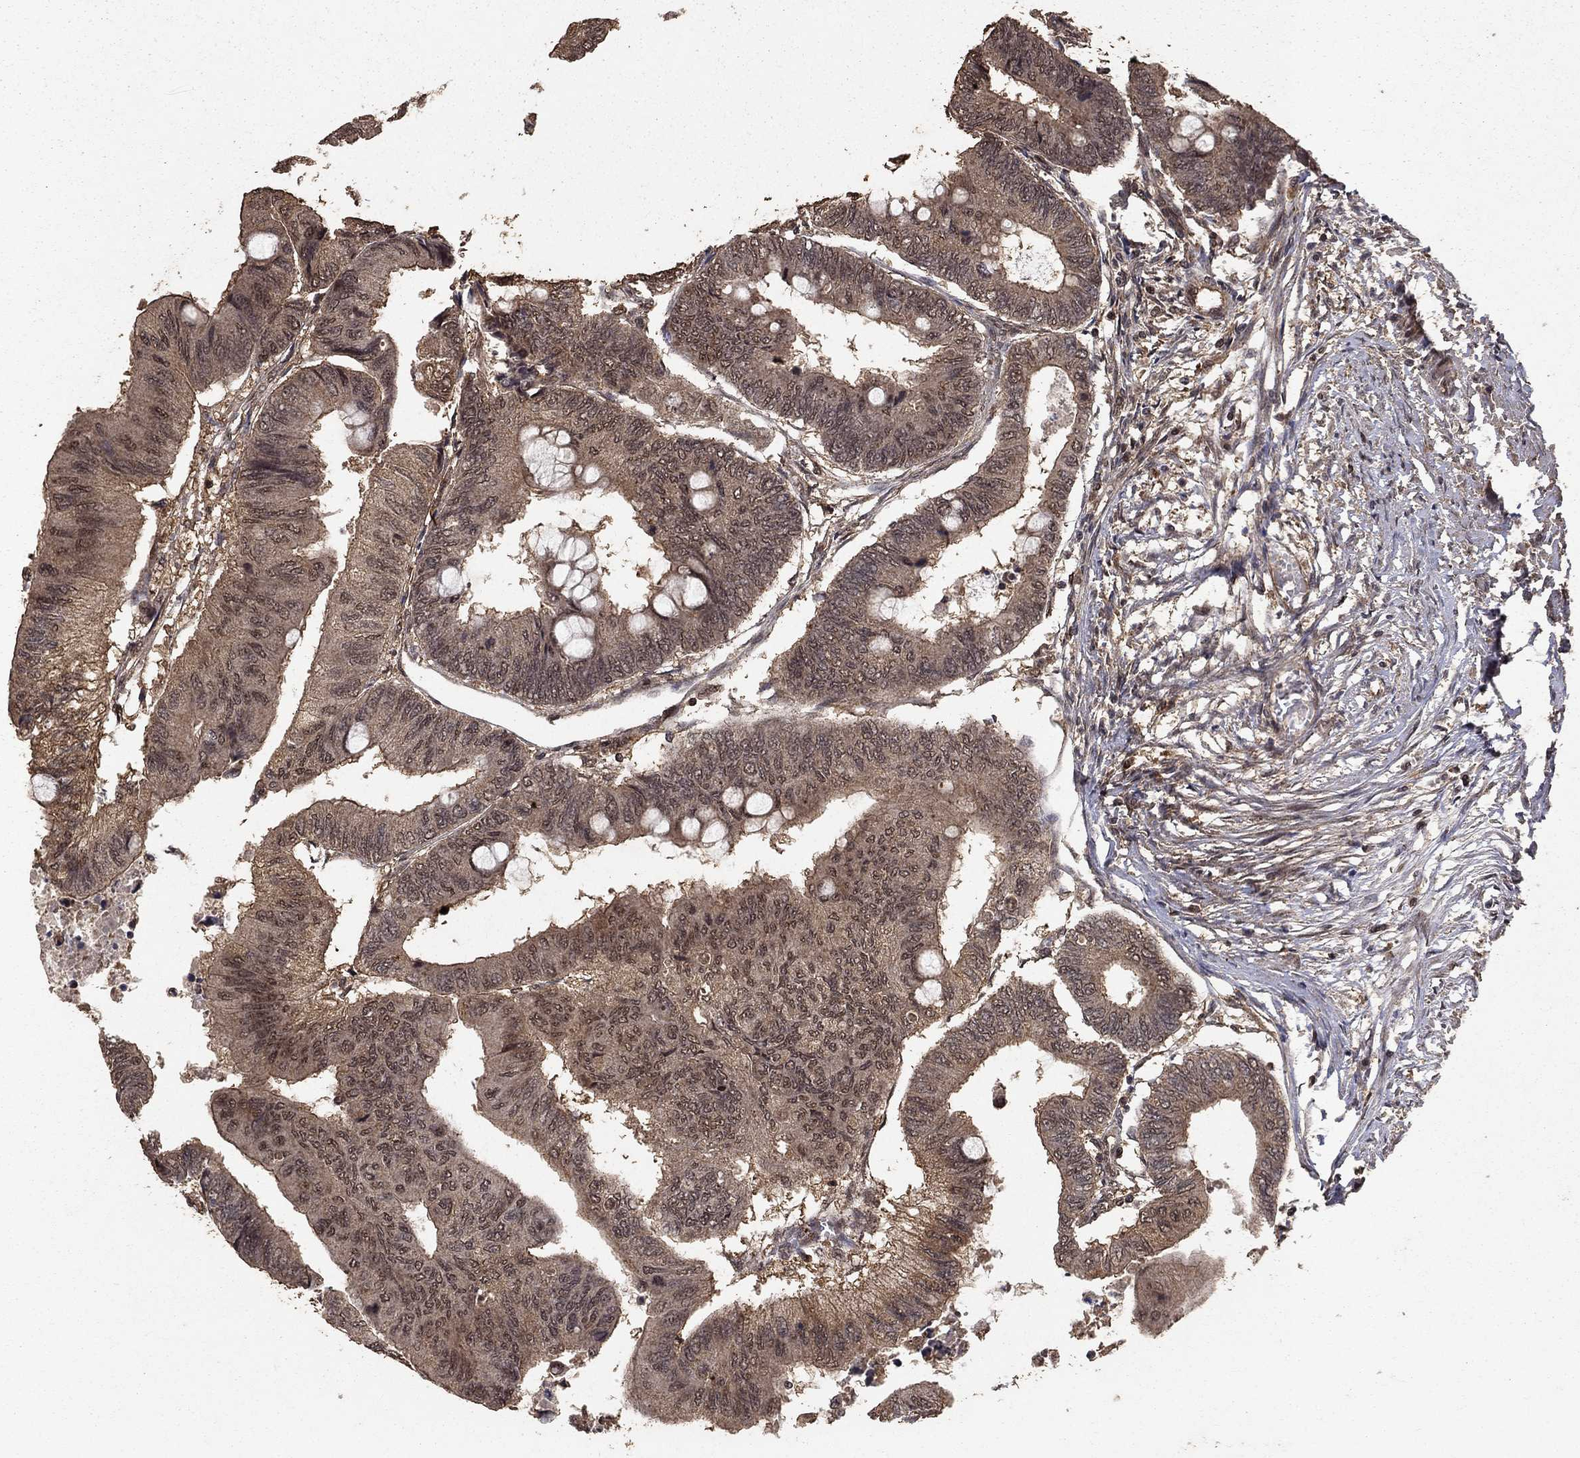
{"staining": {"intensity": "weak", "quantity": ">75%", "location": "cytoplasmic/membranous"}, "tissue": "colorectal cancer", "cell_type": "Tumor cells", "image_type": "cancer", "snomed": [{"axis": "morphology", "description": "Normal tissue, NOS"}, {"axis": "morphology", "description": "Adenocarcinoma, NOS"}, {"axis": "topography", "description": "Rectum"}, {"axis": "topography", "description": "Peripheral nerve tissue"}], "caption": "Weak cytoplasmic/membranous positivity is present in about >75% of tumor cells in colorectal cancer (adenocarcinoma).", "gene": "PRDM1", "patient": {"sex": "male", "age": 92}}